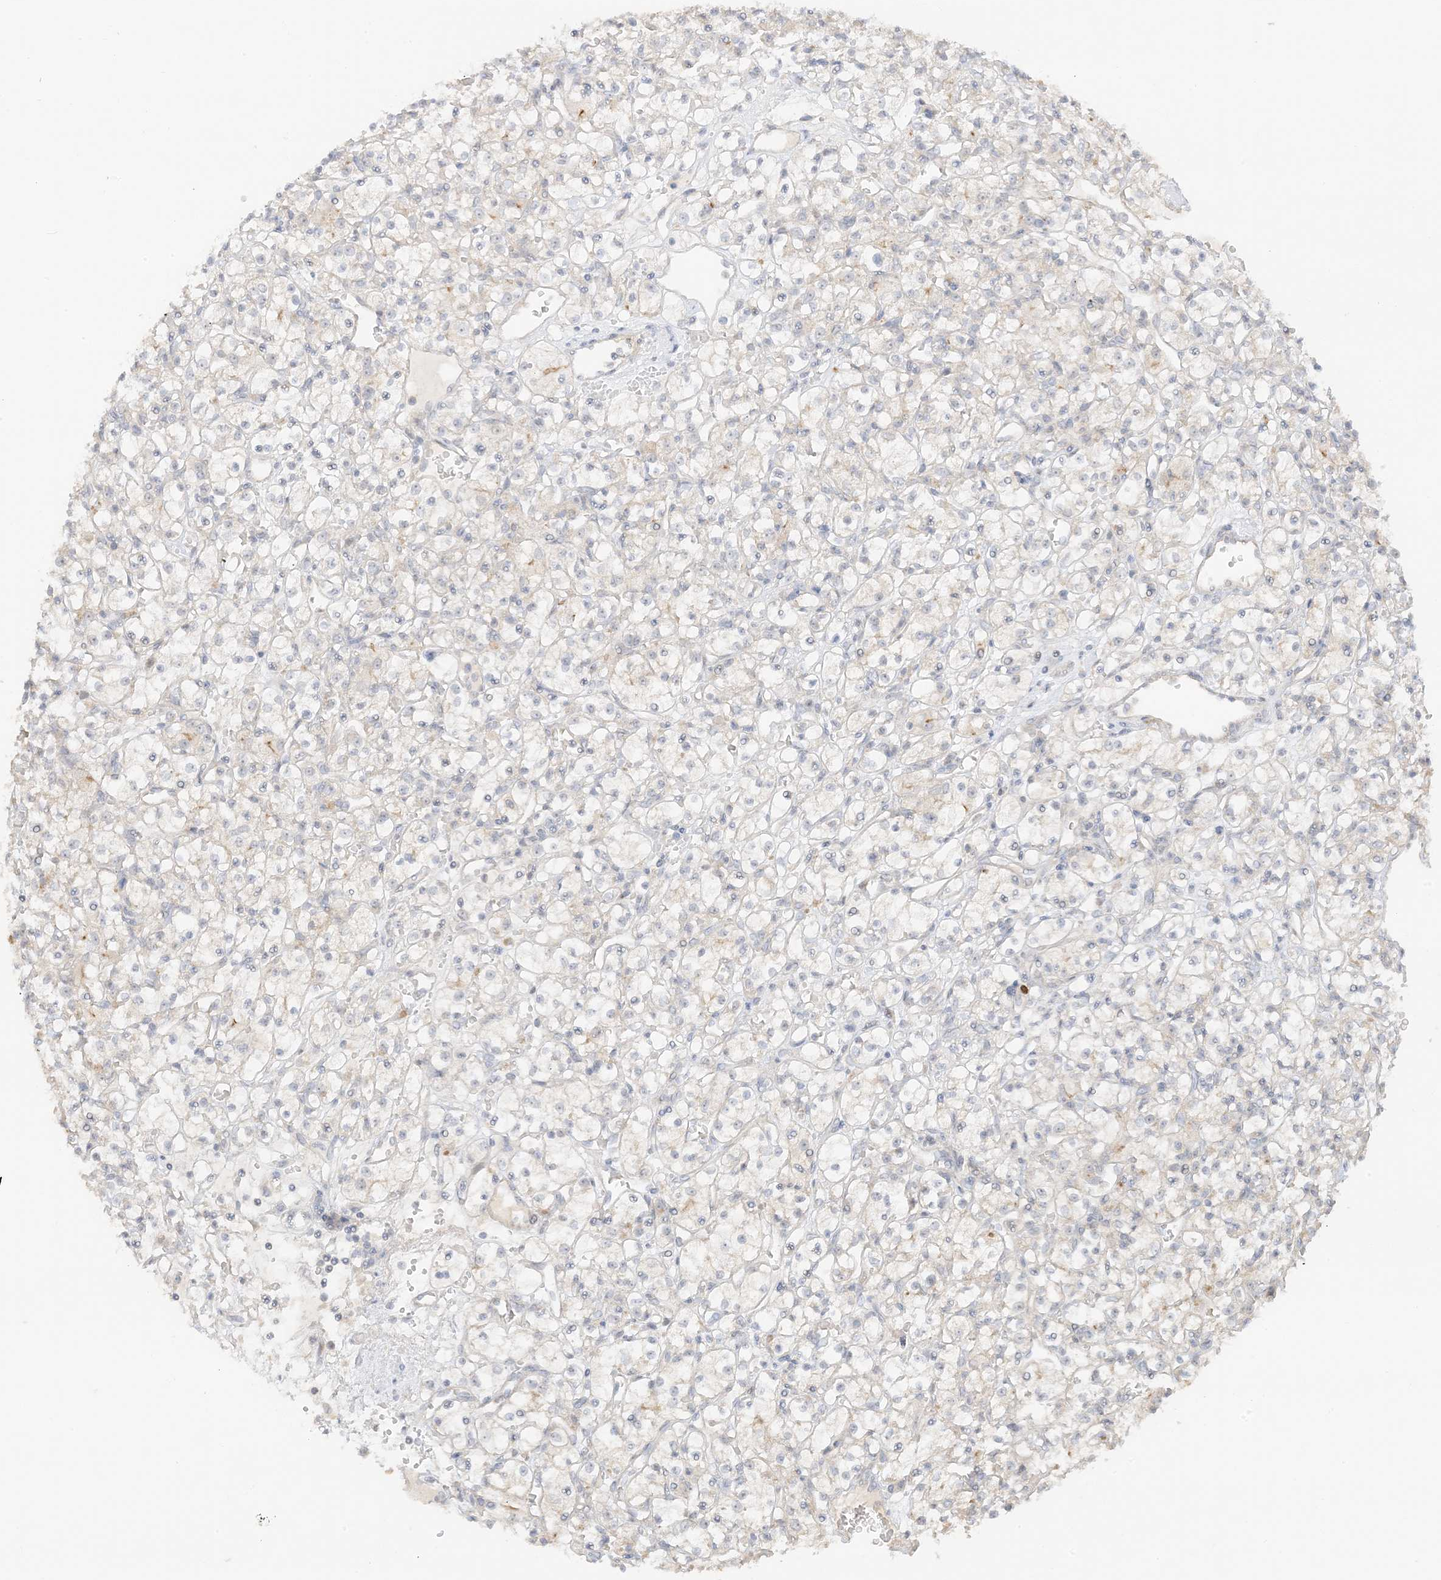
{"staining": {"intensity": "negative", "quantity": "none", "location": "none"}, "tissue": "renal cancer", "cell_type": "Tumor cells", "image_type": "cancer", "snomed": [{"axis": "morphology", "description": "Adenocarcinoma, NOS"}, {"axis": "topography", "description": "Kidney"}], "caption": "This image is of renal adenocarcinoma stained with immunohistochemistry to label a protein in brown with the nuclei are counter-stained blue. There is no positivity in tumor cells.", "gene": "ETAA1", "patient": {"sex": "female", "age": 59}}